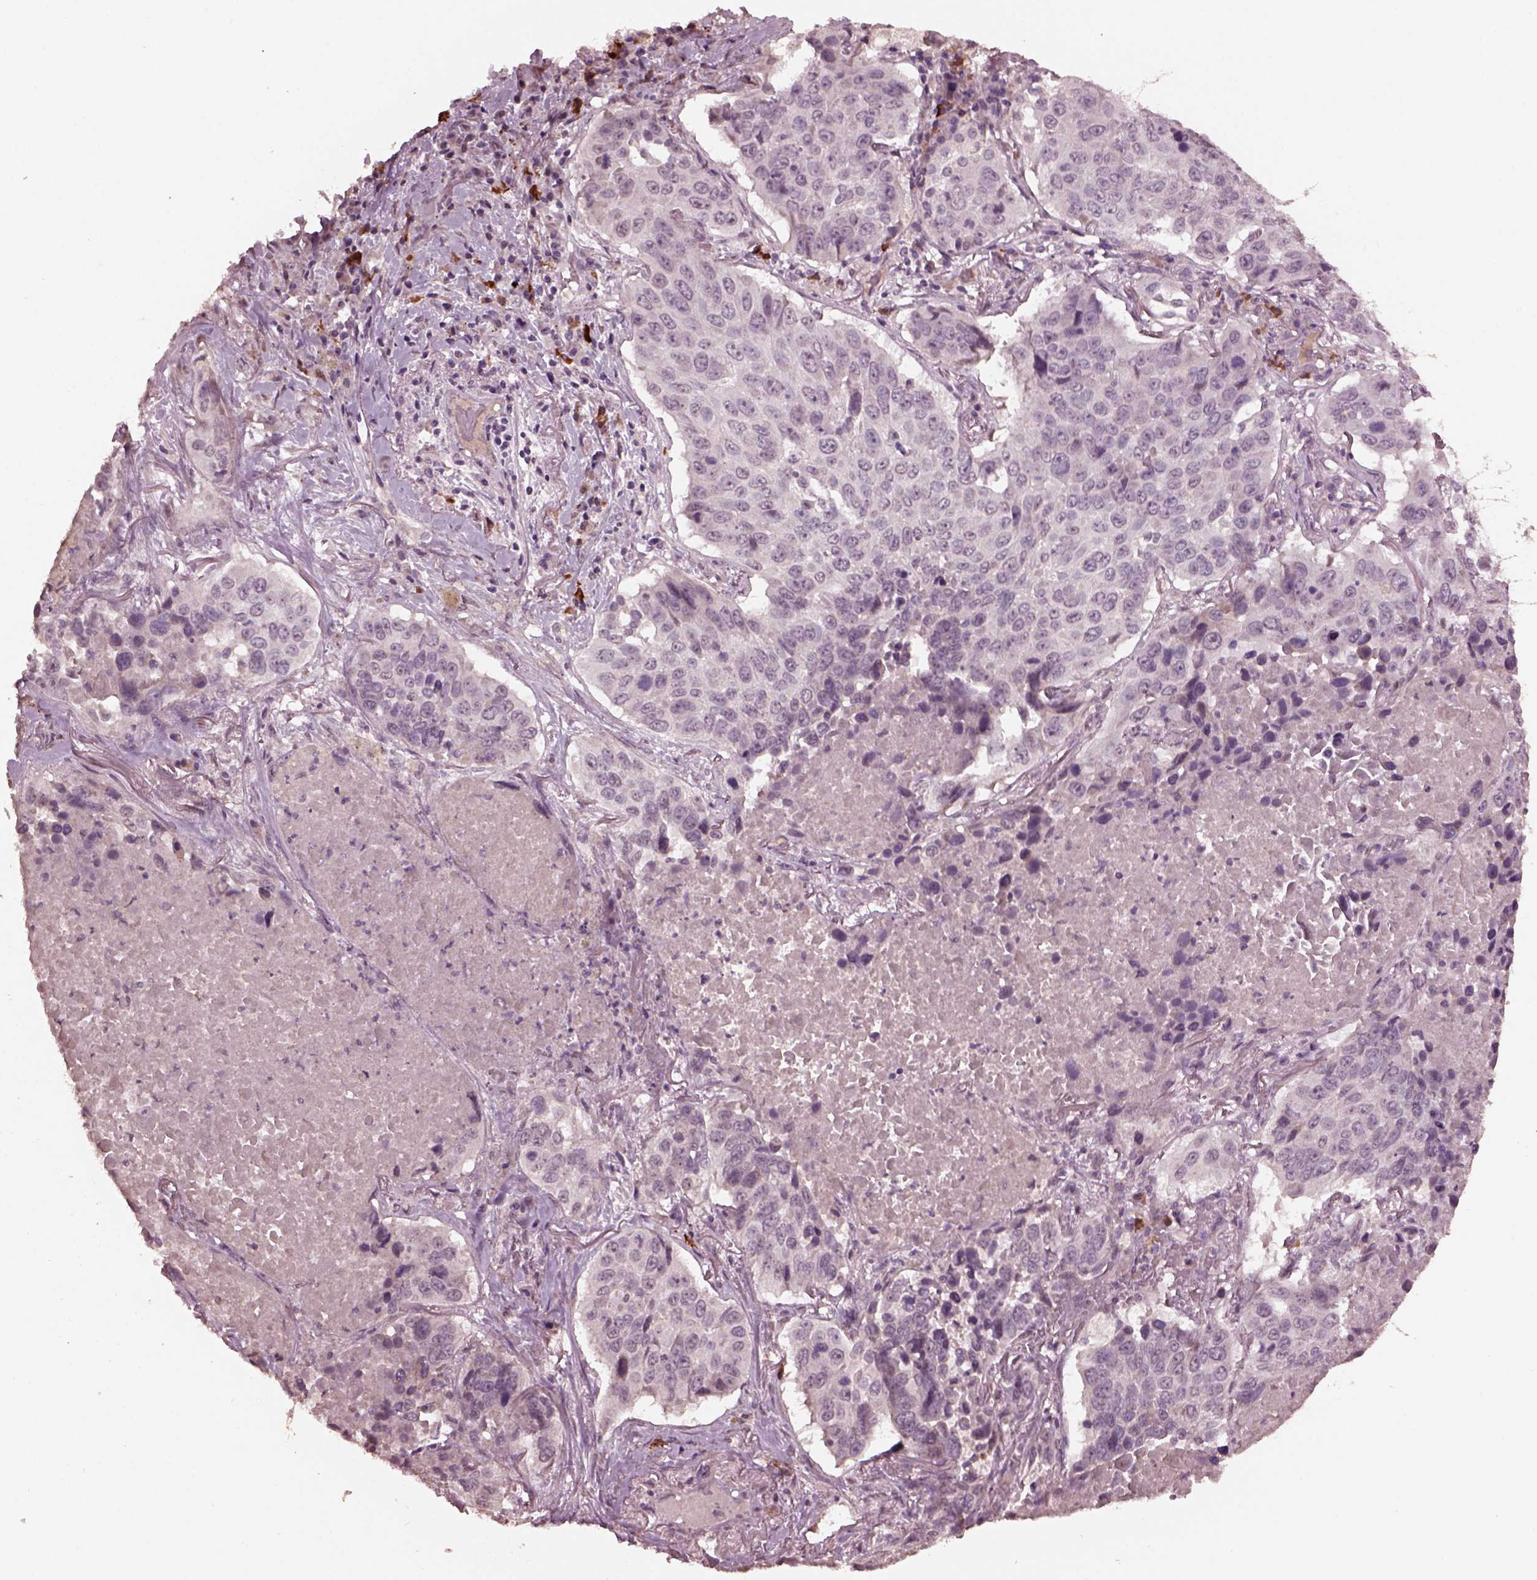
{"staining": {"intensity": "negative", "quantity": "none", "location": "none"}, "tissue": "lung cancer", "cell_type": "Tumor cells", "image_type": "cancer", "snomed": [{"axis": "morphology", "description": "Normal tissue, NOS"}, {"axis": "morphology", "description": "Squamous cell carcinoma, NOS"}, {"axis": "topography", "description": "Bronchus"}, {"axis": "topography", "description": "Lung"}], "caption": "Protein analysis of lung cancer displays no significant expression in tumor cells.", "gene": "IL18RAP", "patient": {"sex": "male", "age": 64}}